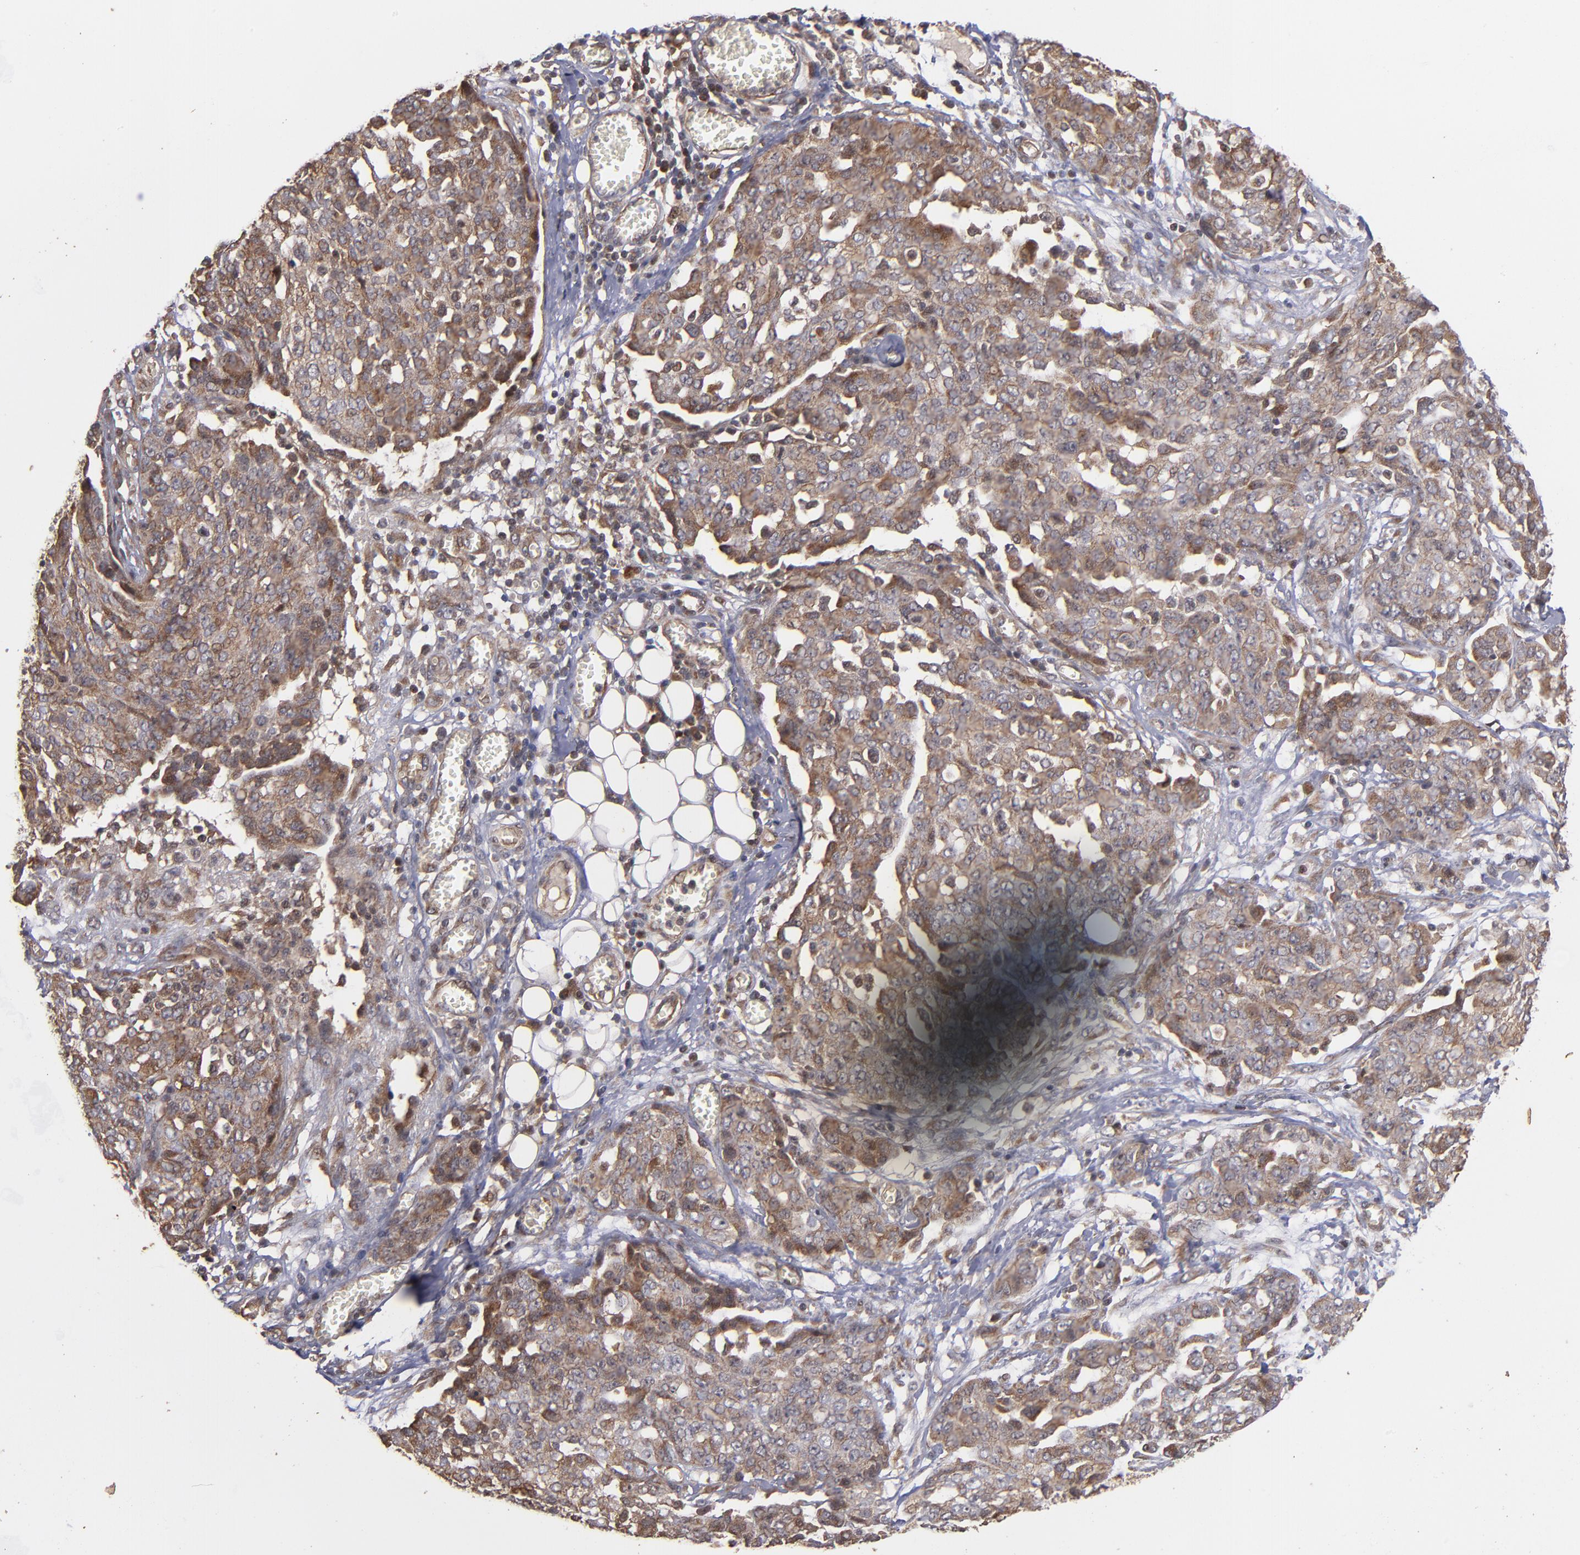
{"staining": {"intensity": "moderate", "quantity": ">75%", "location": "cytoplasmic/membranous"}, "tissue": "ovarian cancer", "cell_type": "Tumor cells", "image_type": "cancer", "snomed": [{"axis": "morphology", "description": "Cystadenocarcinoma, serous, NOS"}, {"axis": "topography", "description": "Soft tissue"}, {"axis": "topography", "description": "Ovary"}], "caption": "This histopathology image exhibits ovarian cancer stained with immunohistochemistry (IHC) to label a protein in brown. The cytoplasmic/membranous of tumor cells show moderate positivity for the protein. Nuclei are counter-stained blue.", "gene": "BDKRB1", "patient": {"sex": "female", "age": 57}}